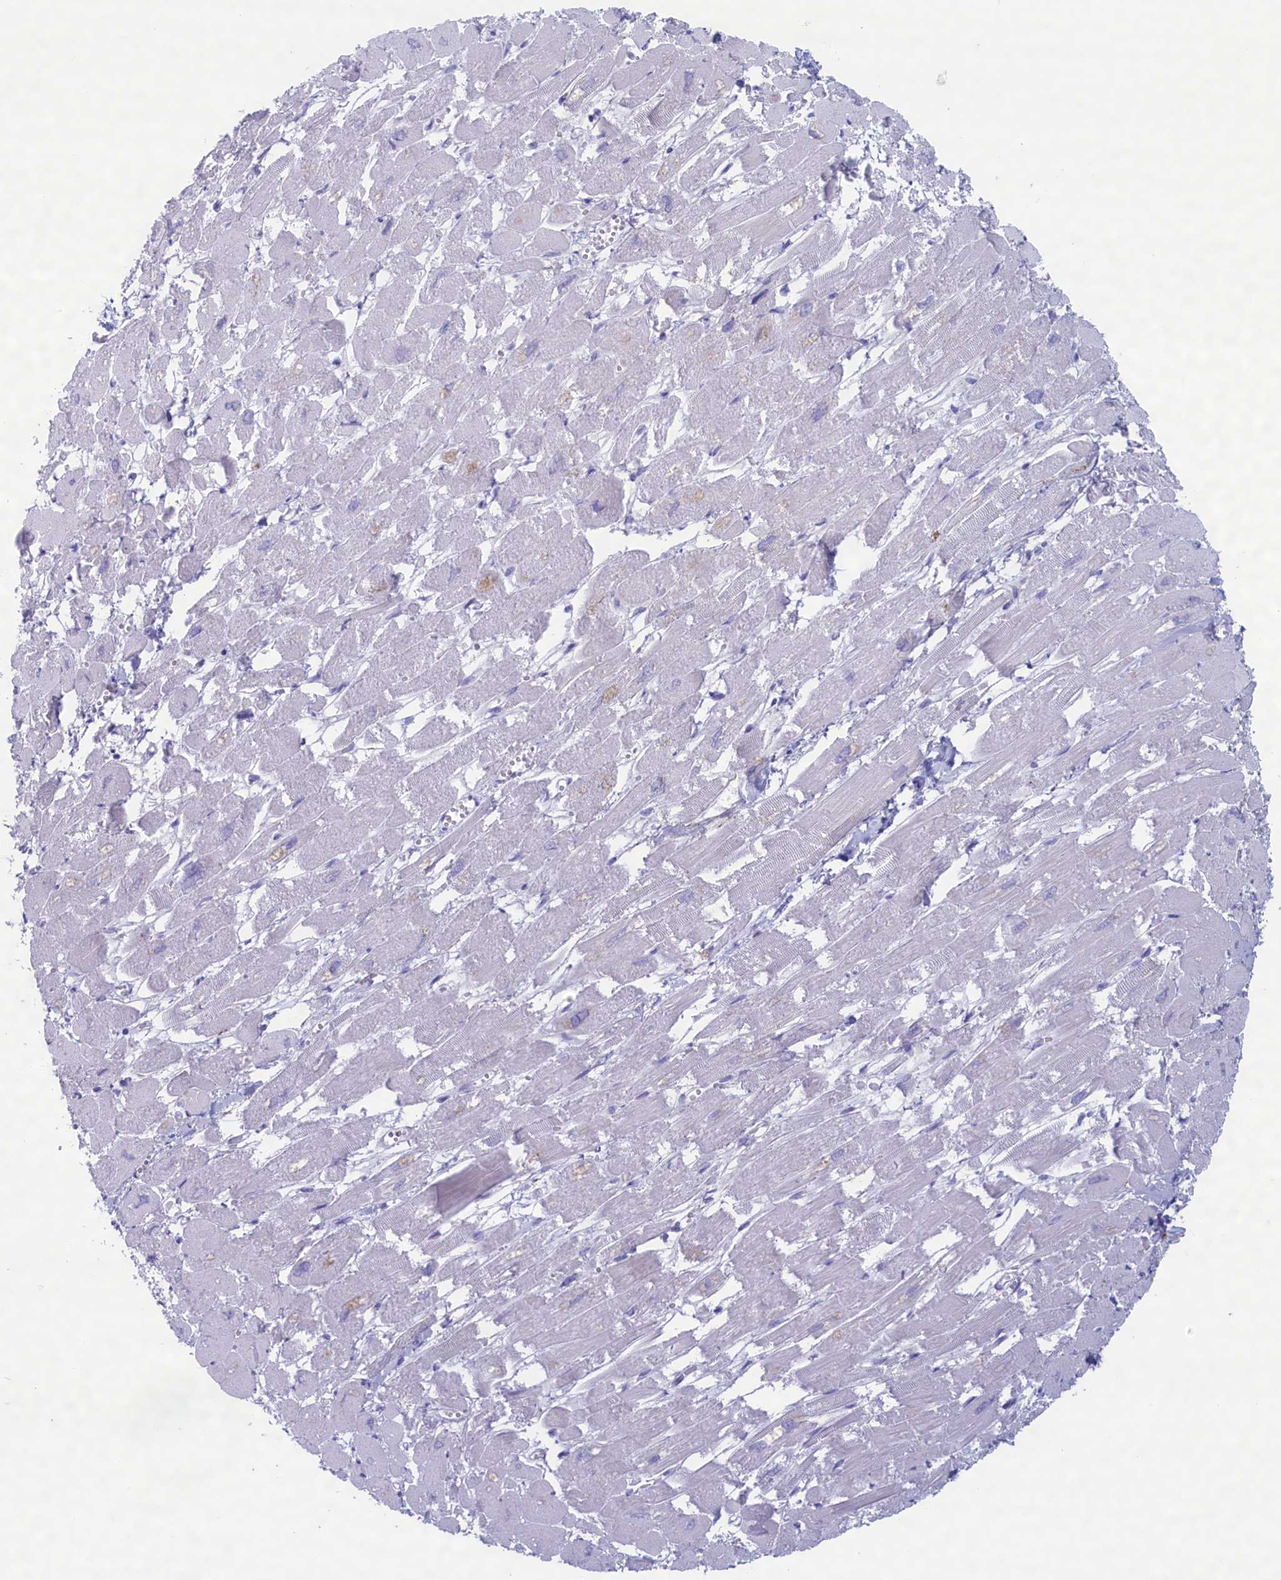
{"staining": {"intensity": "negative", "quantity": "none", "location": "none"}, "tissue": "heart muscle", "cell_type": "Cardiomyocytes", "image_type": "normal", "snomed": [{"axis": "morphology", "description": "Normal tissue, NOS"}, {"axis": "topography", "description": "Heart"}], "caption": "Cardiomyocytes show no significant expression in benign heart muscle.", "gene": "MPV17L2", "patient": {"sex": "male", "age": 54}}